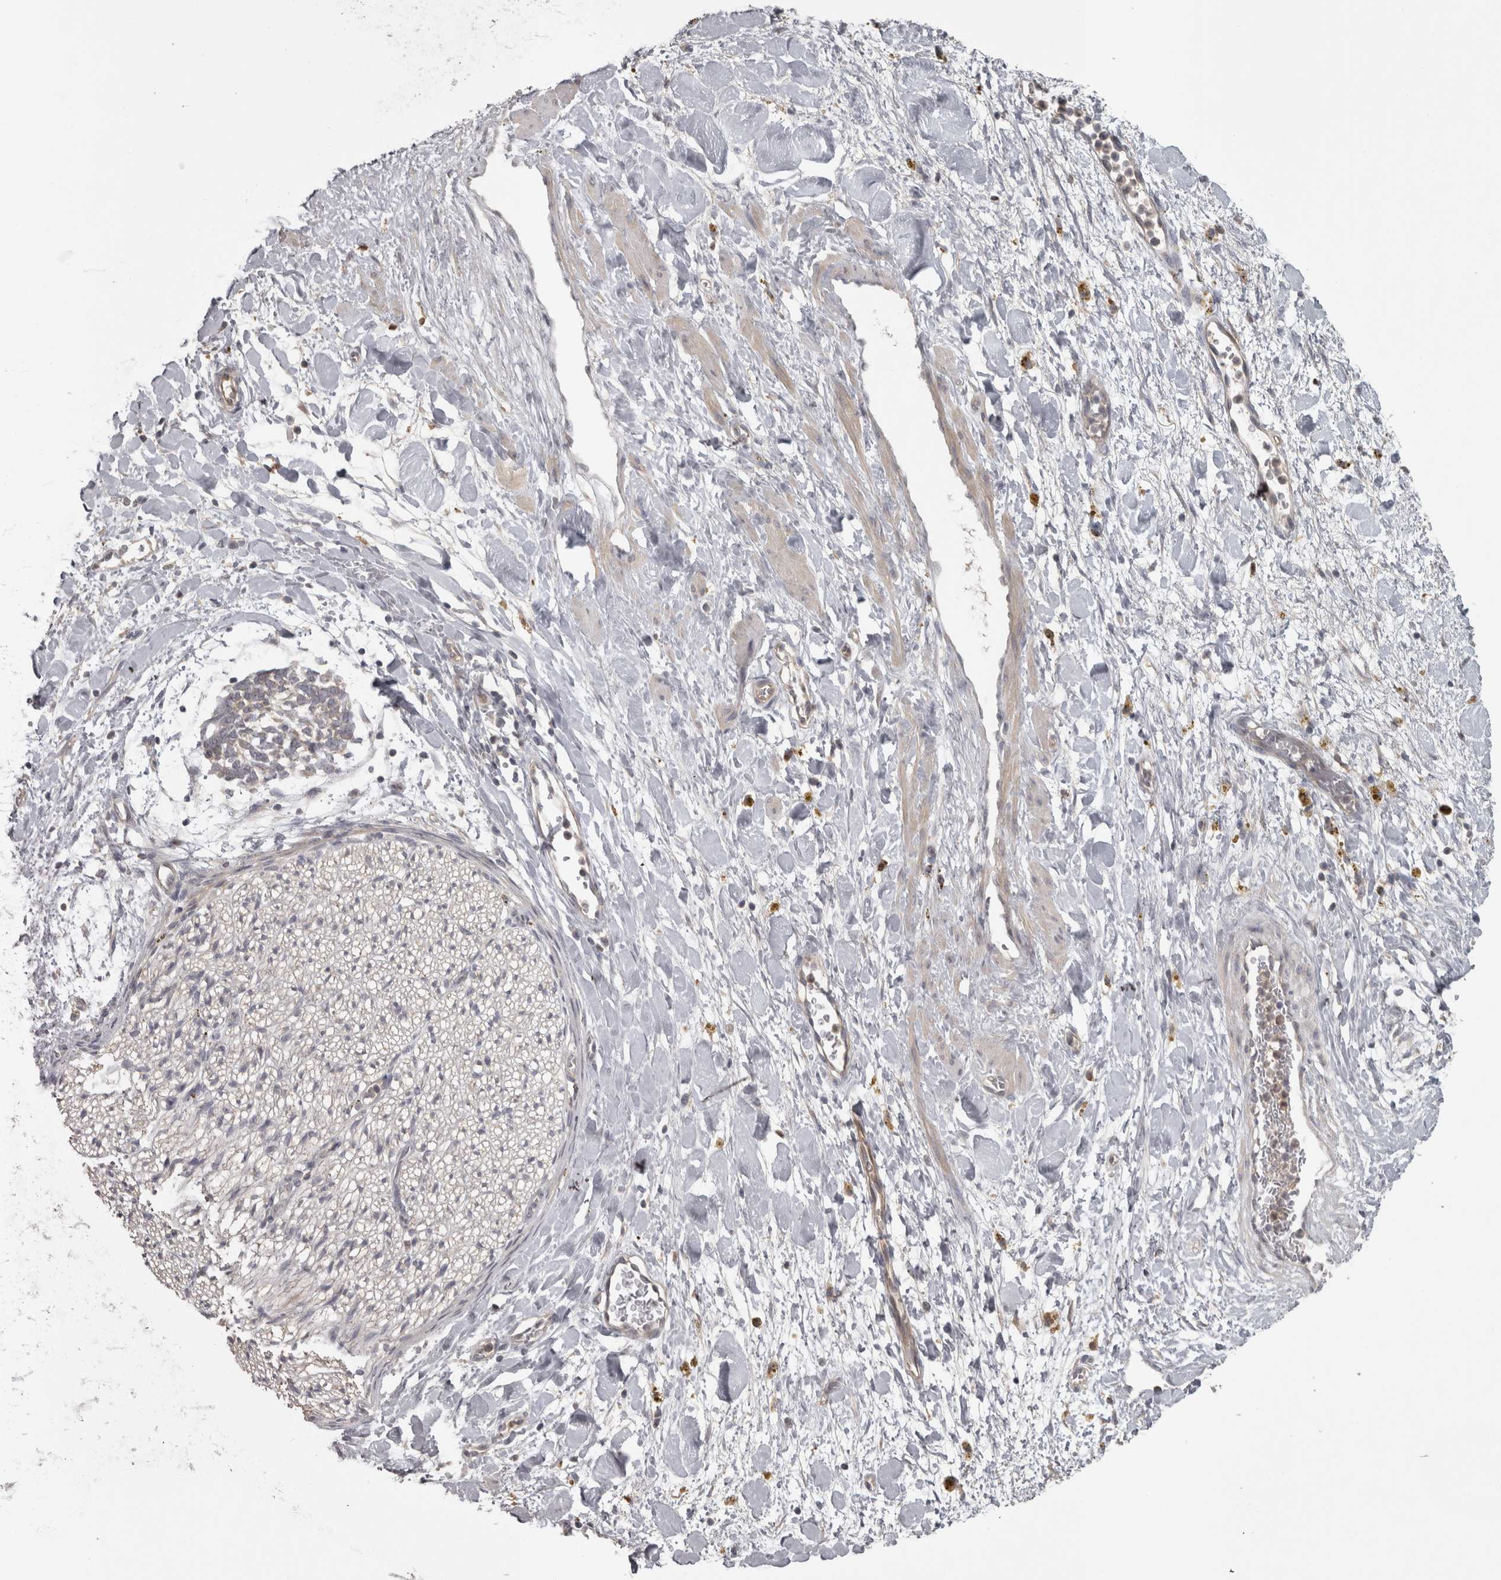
{"staining": {"intensity": "negative", "quantity": "none", "location": "none"}, "tissue": "adipose tissue", "cell_type": "Adipocytes", "image_type": "normal", "snomed": [{"axis": "morphology", "description": "Normal tissue, NOS"}, {"axis": "topography", "description": "Kidney"}, {"axis": "topography", "description": "Peripheral nerve tissue"}], "caption": "Micrograph shows no protein expression in adipocytes of normal adipose tissue.", "gene": "SLCO5A1", "patient": {"sex": "male", "age": 7}}